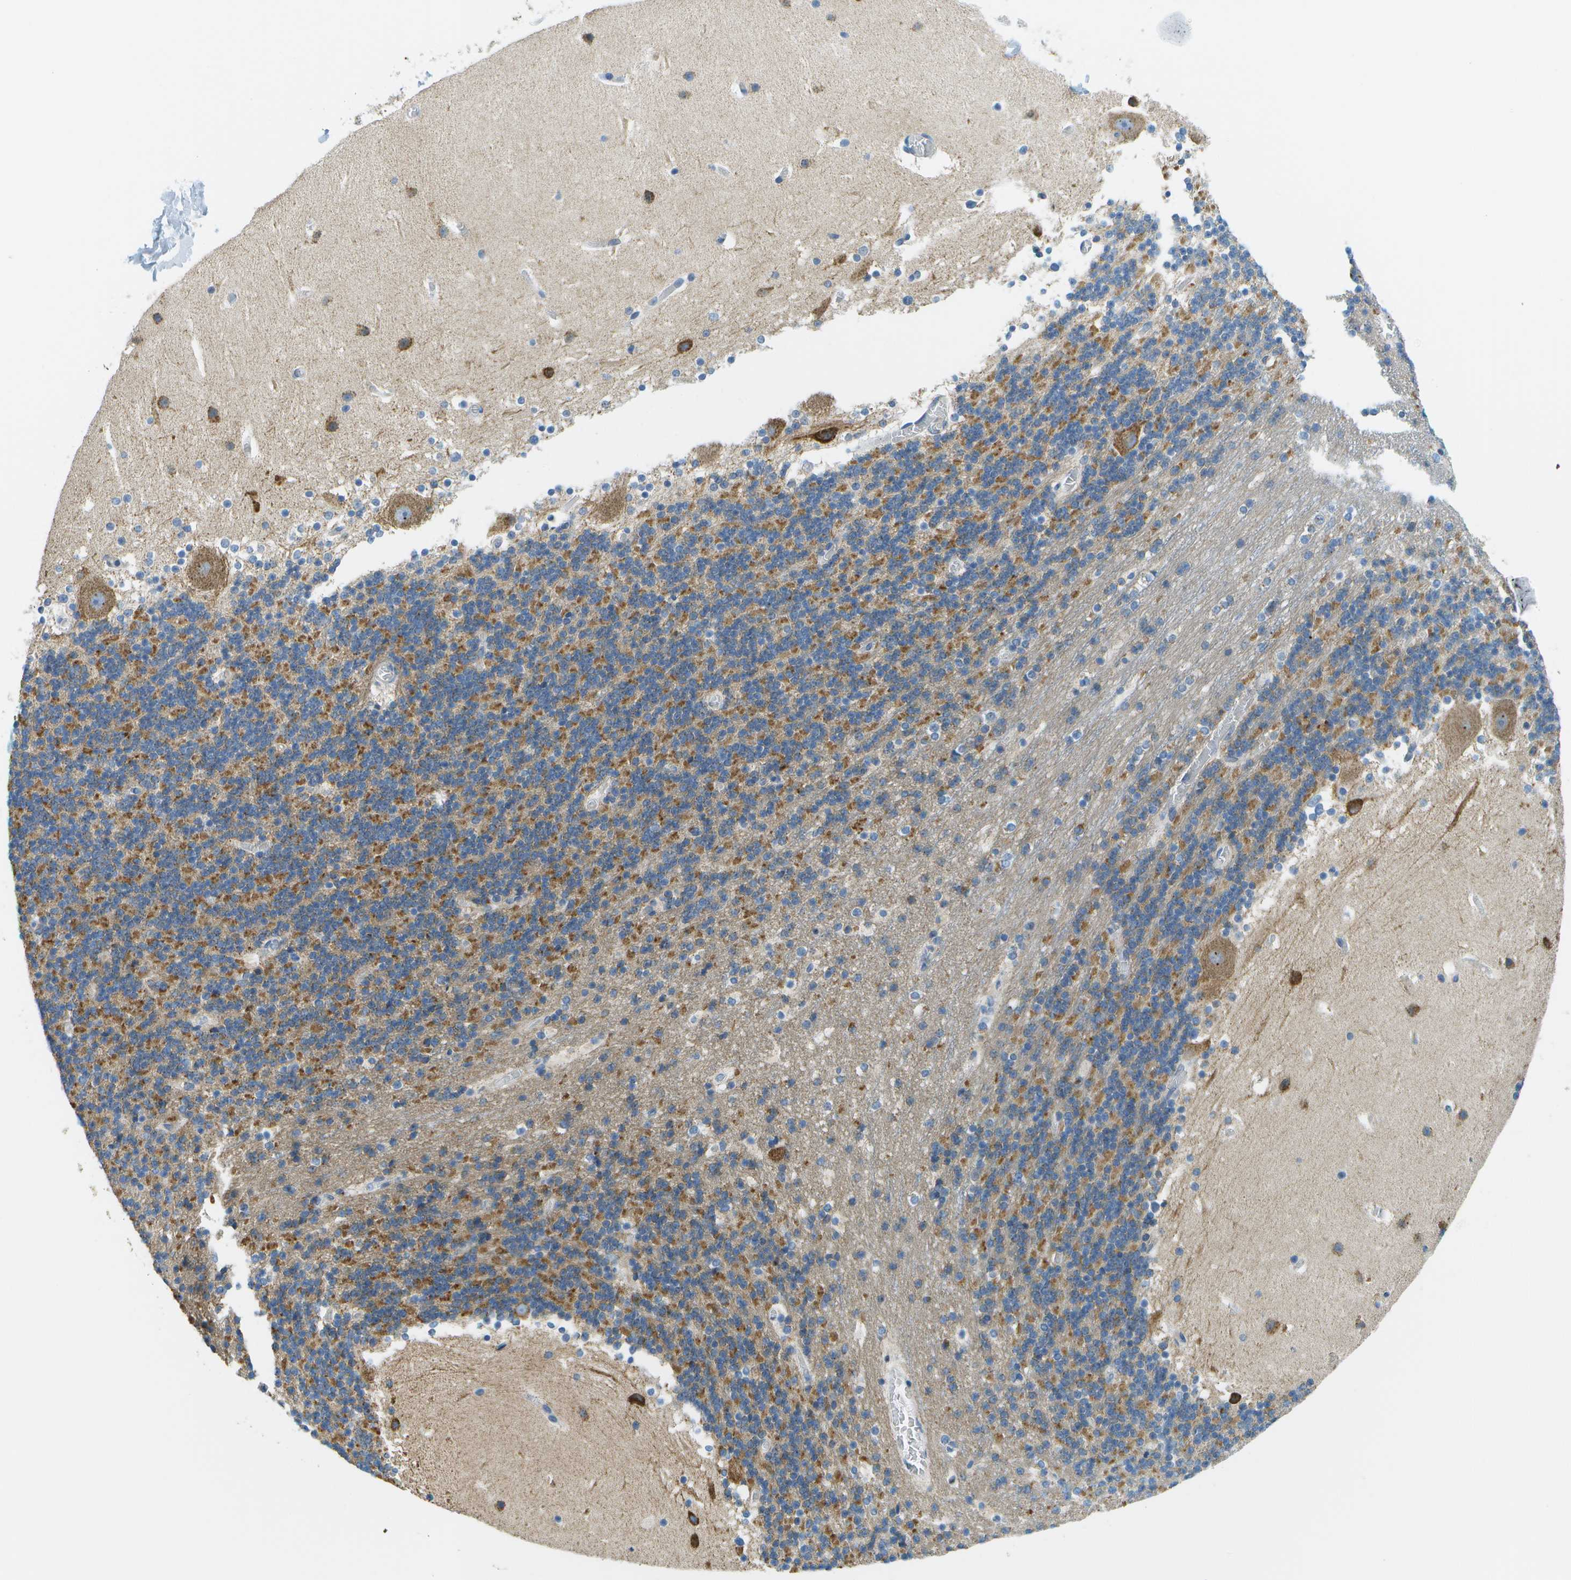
{"staining": {"intensity": "moderate", "quantity": "25%-75%", "location": "cytoplasmic/membranous"}, "tissue": "cerebellum", "cell_type": "Cells in granular layer", "image_type": "normal", "snomed": [{"axis": "morphology", "description": "Normal tissue, NOS"}, {"axis": "topography", "description": "Cerebellum"}], "caption": "A micrograph of human cerebellum stained for a protein shows moderate cytoplasmic/membranous brown staining in cells in granular layer.", "gene": "PTGIS", "patient": {"sex": "male", "age": 45}}